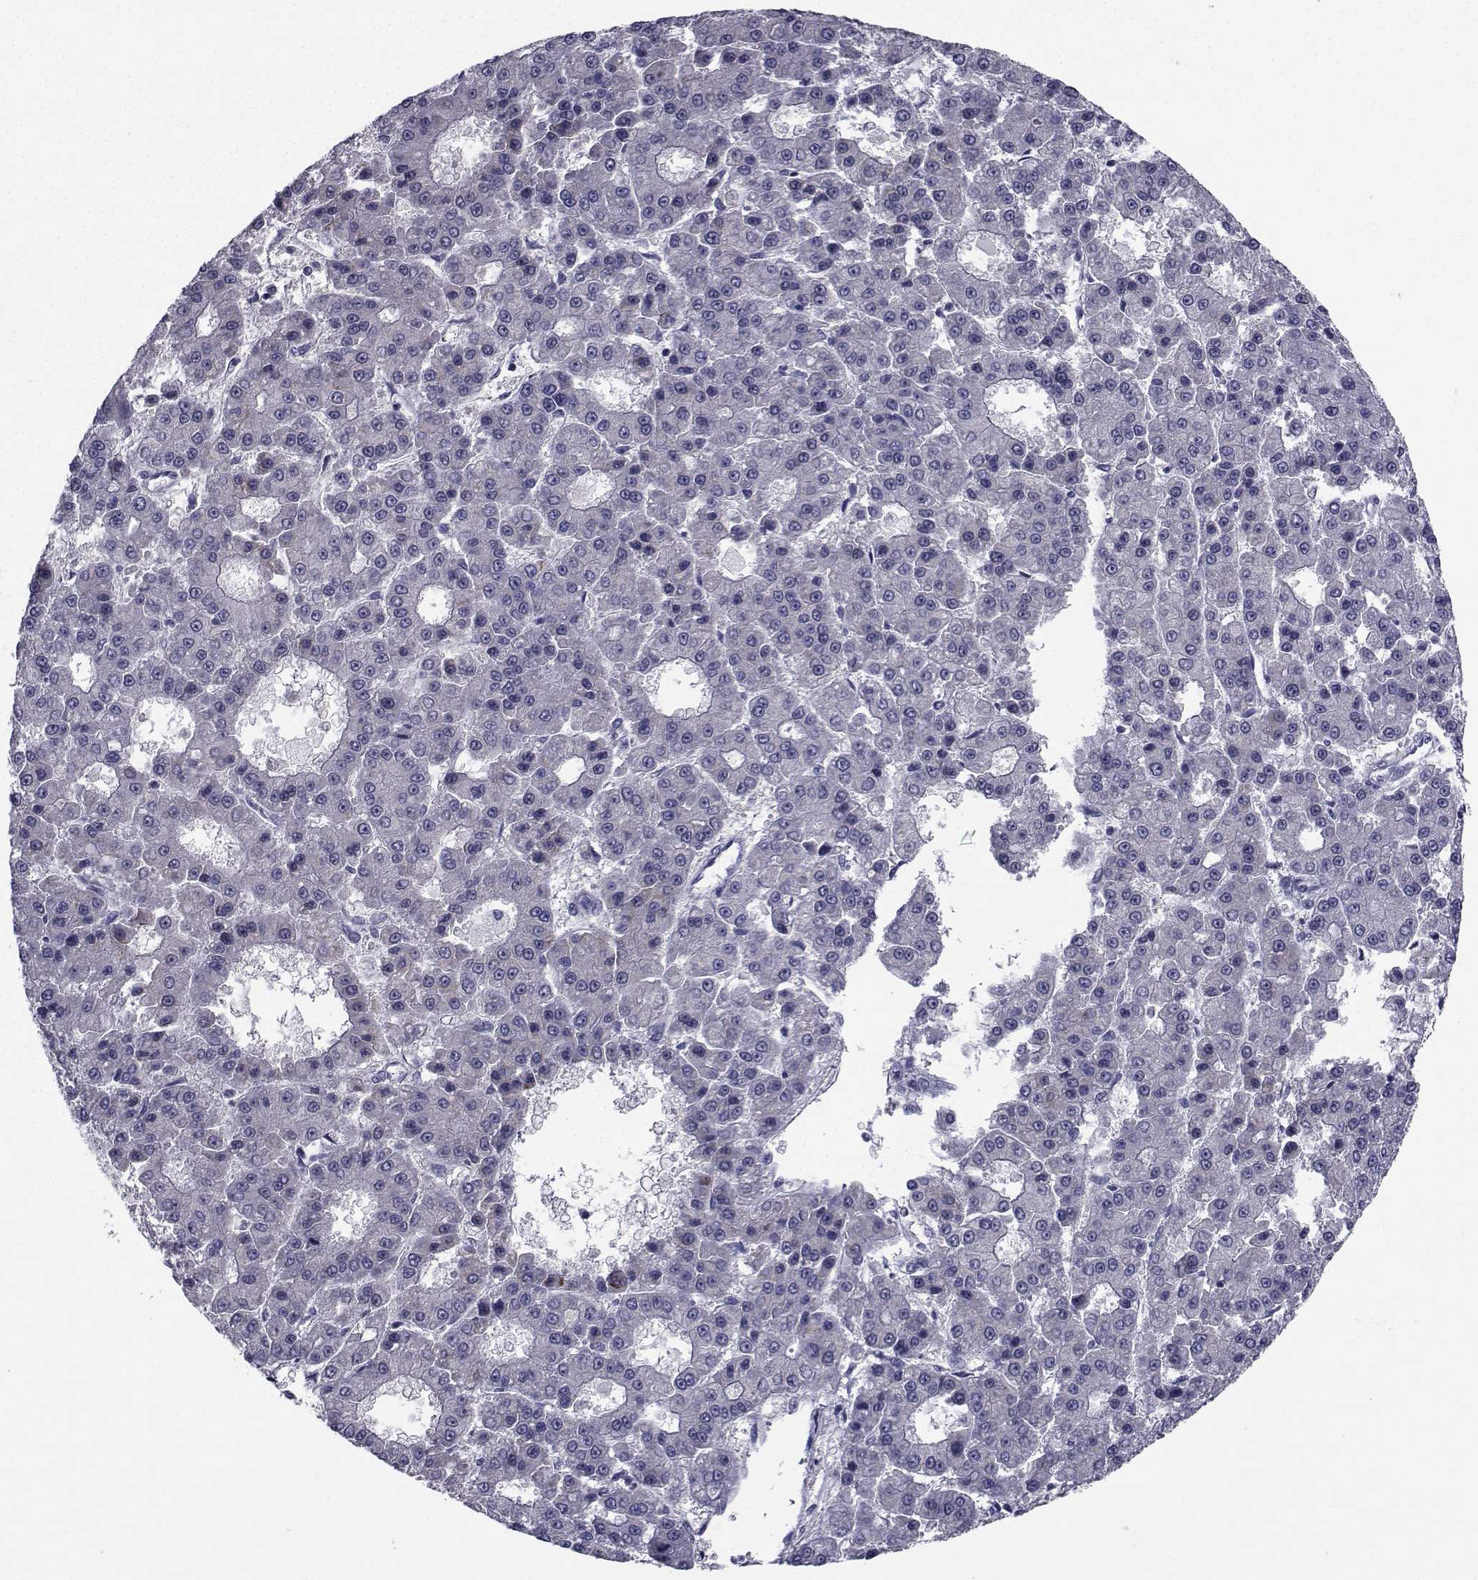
{"staining": {"intensity": "negative", "quantity": "none", "location": "none"}, "tissue": "liver cancer", "cell_type": "Tumor cells", "image_type": "cancer", "snomed": [{"axis": "morphology", "description": "Carcinoma, Hepatocellular, NOS"}, {"axis": "topography", "description": "Liver"}], "caption": "This is a image of IHC staining of liver hepatocellular carcinoma, which shows no staining in tumor cells.", "gene": "CHRNA1", "patient": {"sex": "male", "age": 70}}